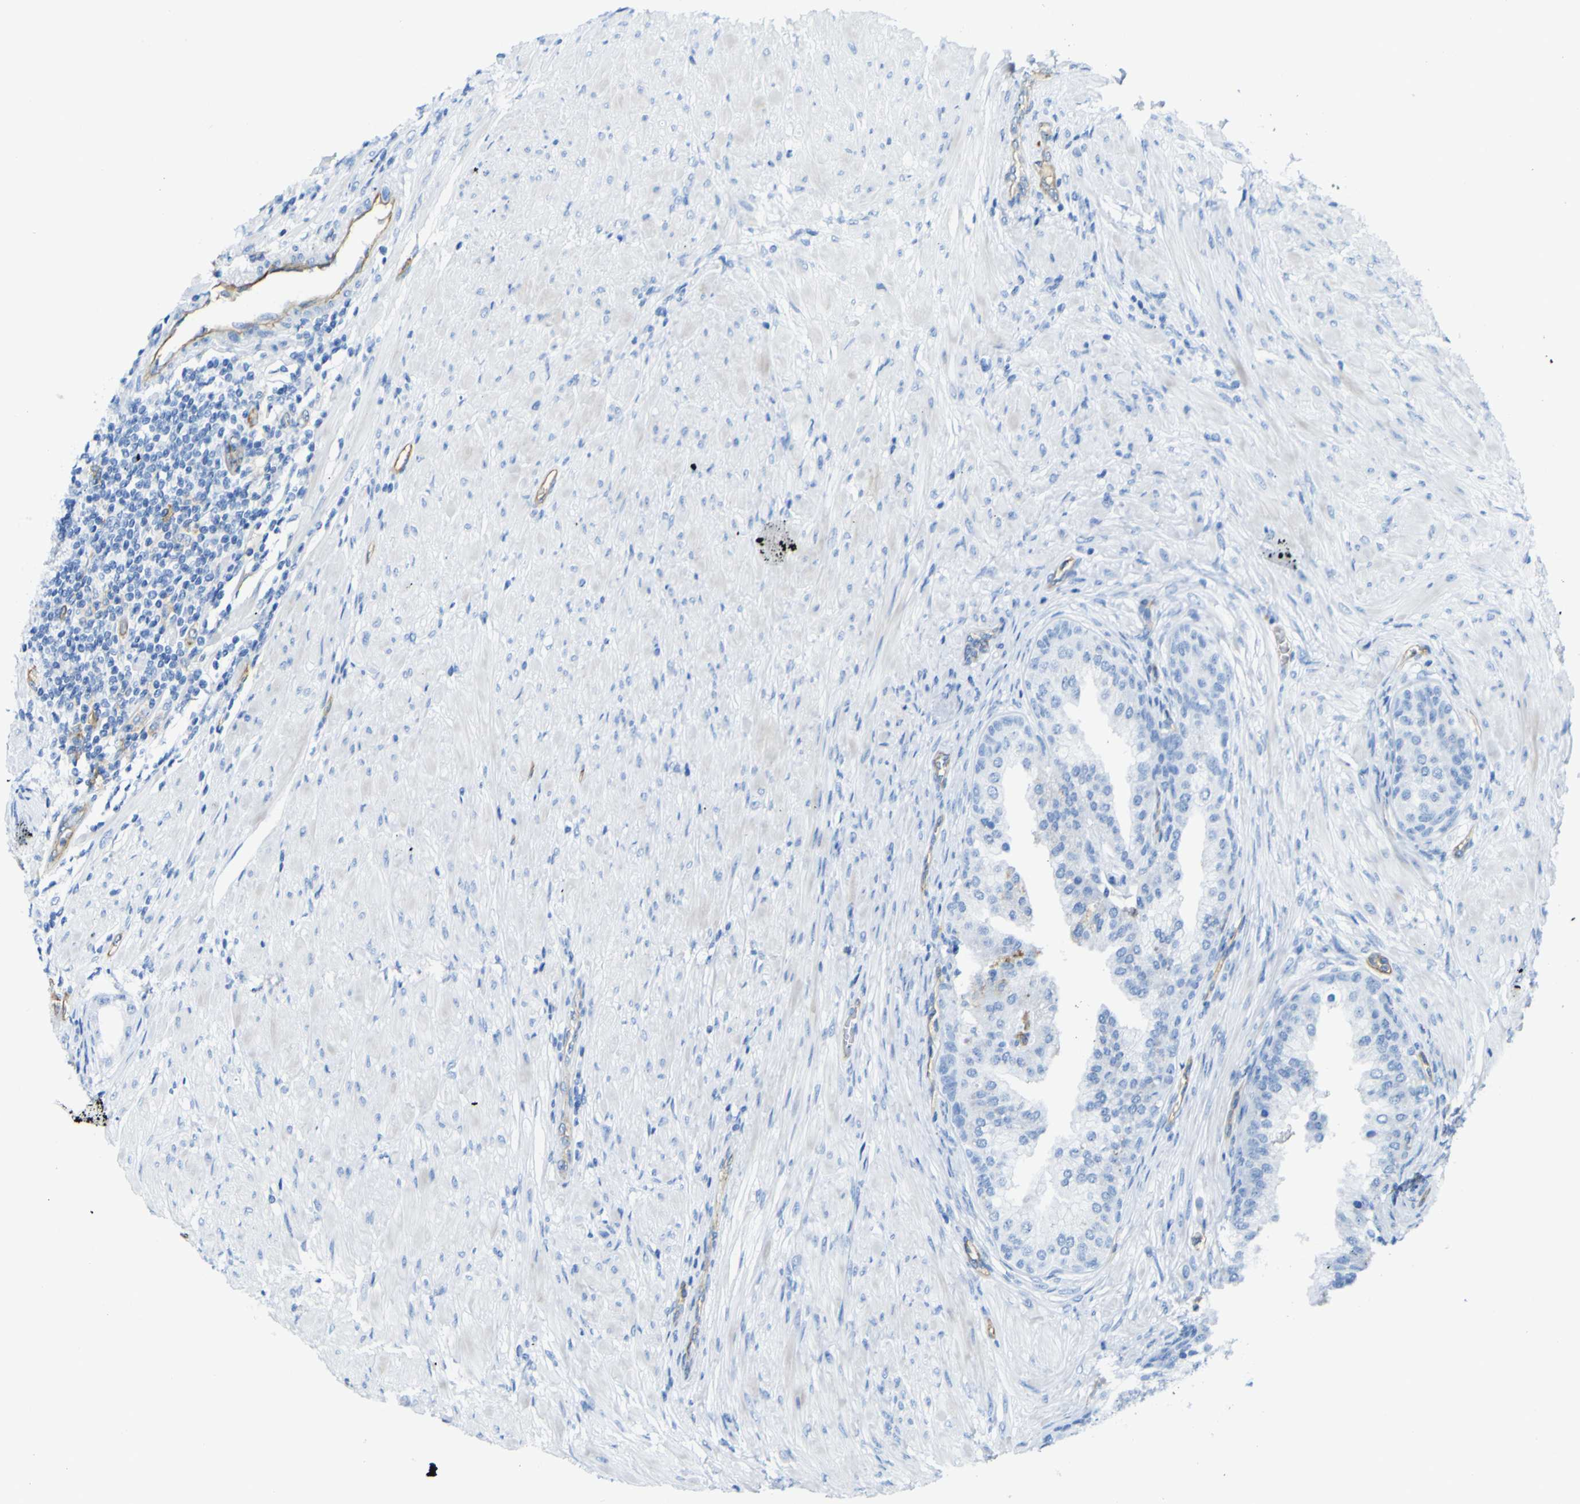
{"staining": {"intensity": "negative", "quantity": "none", "location": "none"}, "tissue": "prostate cancer", "cell_type": "Tumor cells", "image_type": "cancer", "snomed": [{"axis": "morphology", "description": "Adenocarcinoma, High grade"}, {"axis": "topography", "description": "Prostate"}], "caption": "A histopathology image of prostate cancer (high-grade adenocarcinoma) stained for a protein demonstrates no brown staining in tumor cells.", "gene": "CD93", "patient": {"sex": "male", "age": 59}}